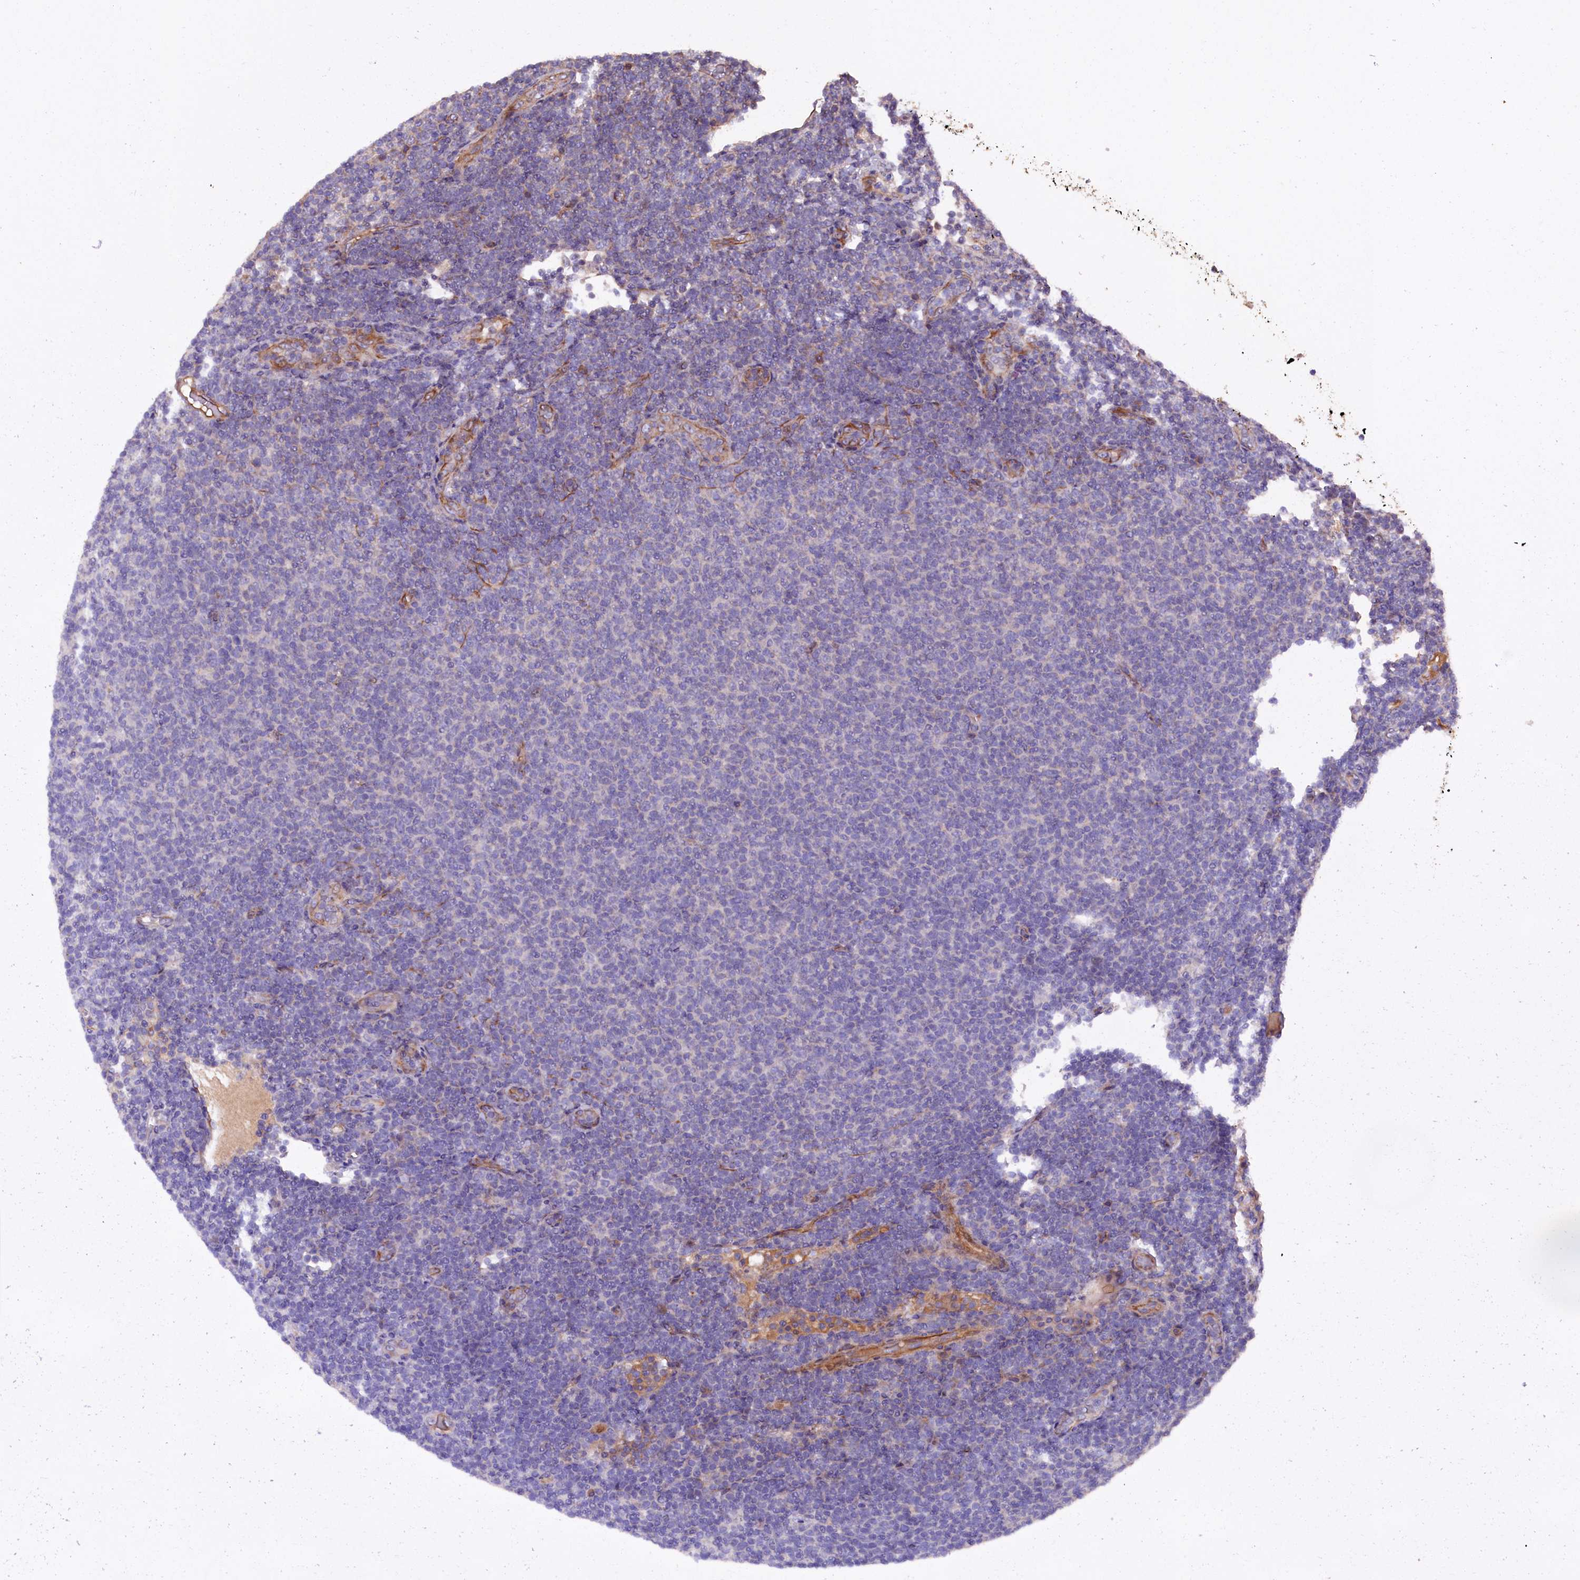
{"staining": {"intensity": "negative", "quantity": "none", "location": "none"}, "tissue": "lymphoma", "cell_type": "Tumor cells", "image_type": "cancer", "snomed": [{"axis": "morphology", "description": "Malignant lymphoma, non-Hodgkin's type, Low grade"}, {"axis": "topography", "description": "Lymph node"}], "caption": "High magnification brightfield microscopy of low-grade malignant lymphoma, non-Hodgkin's type stained with DAB (3,3'-diaminobenzidine) (brown) and counterstained with hematoxylin (blue): tumor cells show no significant positivity. The staining is performed using DAB (3,3'-diaminobenzidine) brown chromogen with nuclei counter-stained in using hematoxylin.", "gene": "GREB1L", "patient": {"sex": "male", "age": 66}}